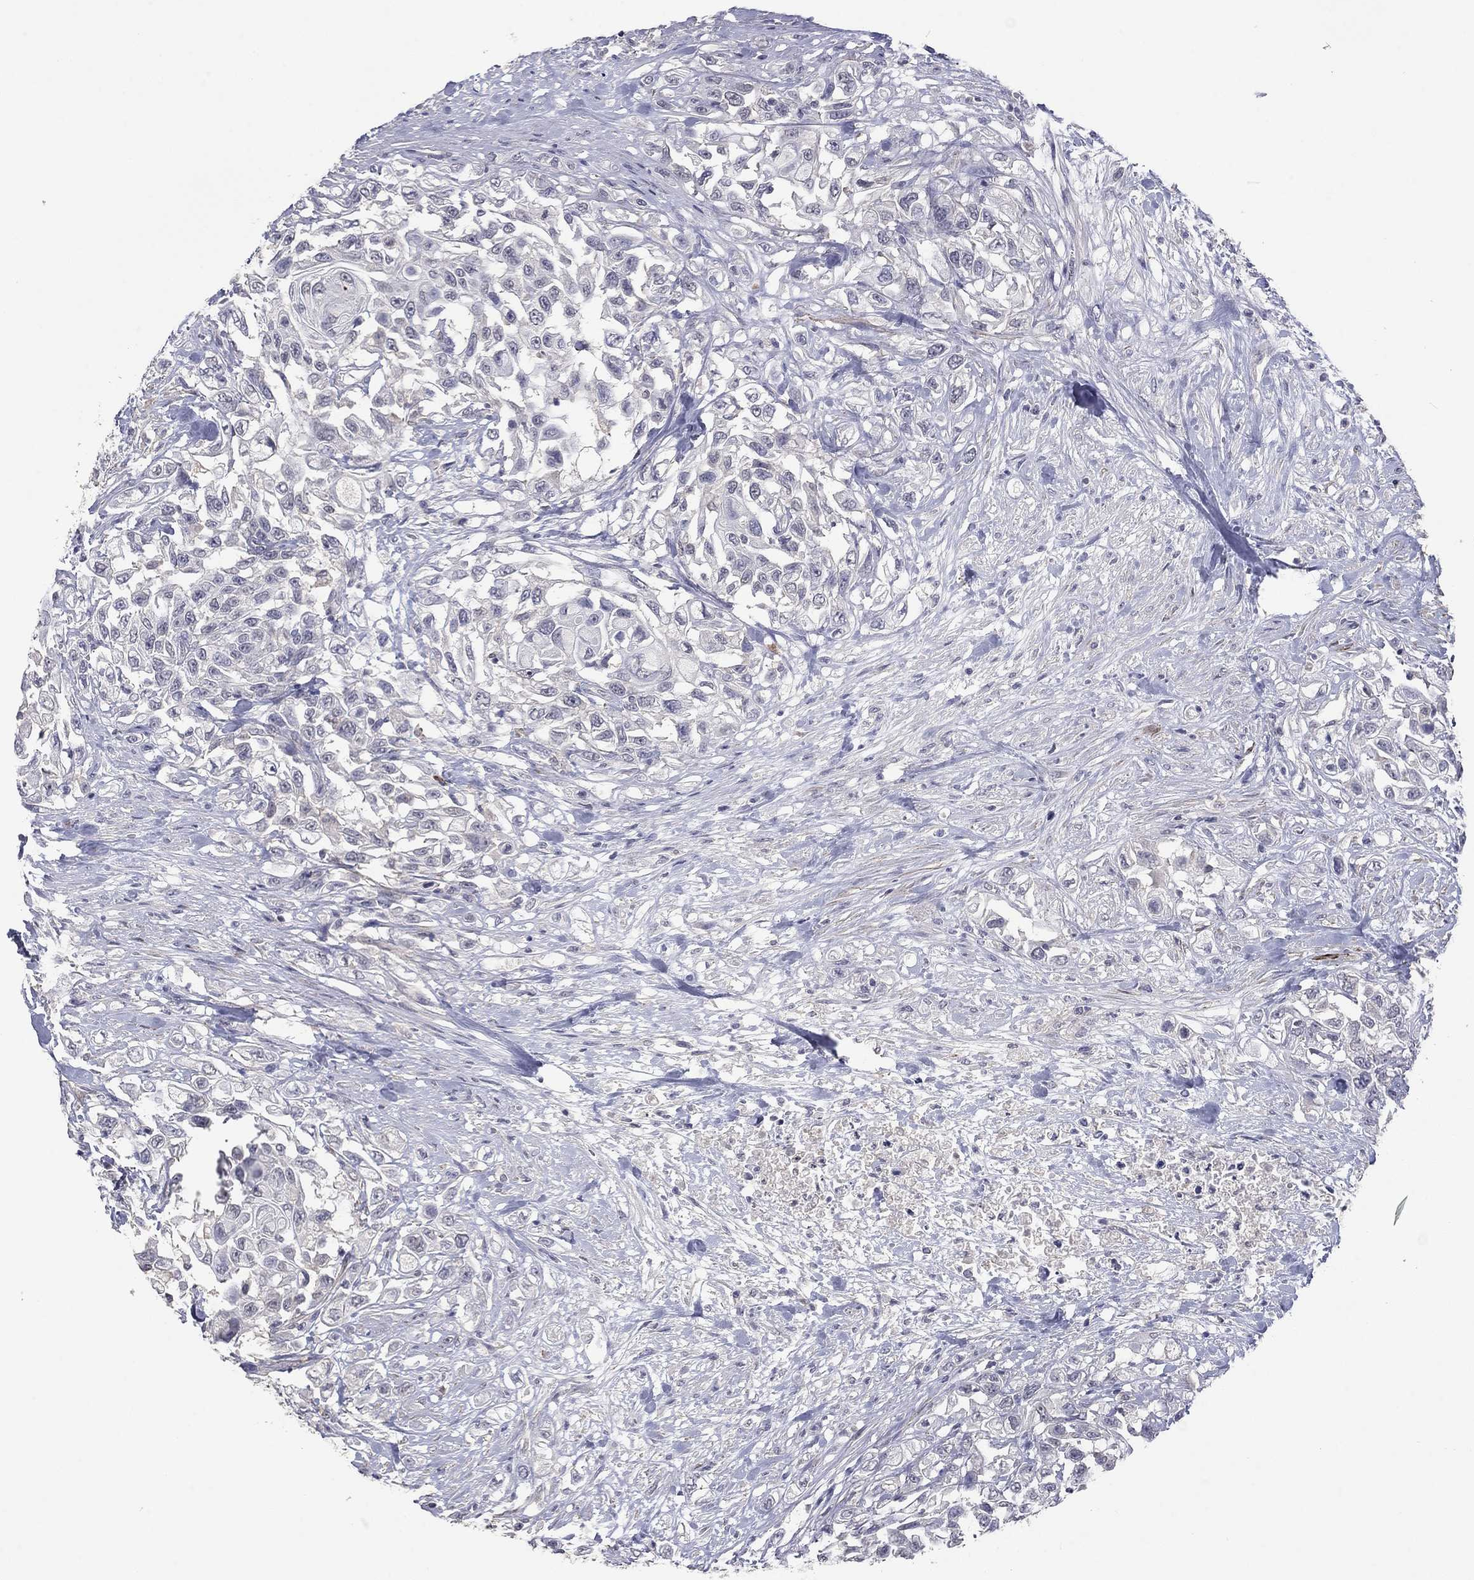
{"staining": {"intensity": "negative", "quantity": "none", "location": "none"}, "tissue": "urothelial cancer", "cell_type": "Tumor cells", "image_type": "cancer", "snomed": [{"axis": "morphology", "description": "Urothelial carcinoma, High grade"}, {"axis": "topography", "description": "Urinary bladder"}], "caption": "The immunohistochemistry (IHC) image has no significant expression in tumor cells of urothelial cancer tissue.", "gene": "IP6K3", "patient": {"sex": "female", "age": 56}}